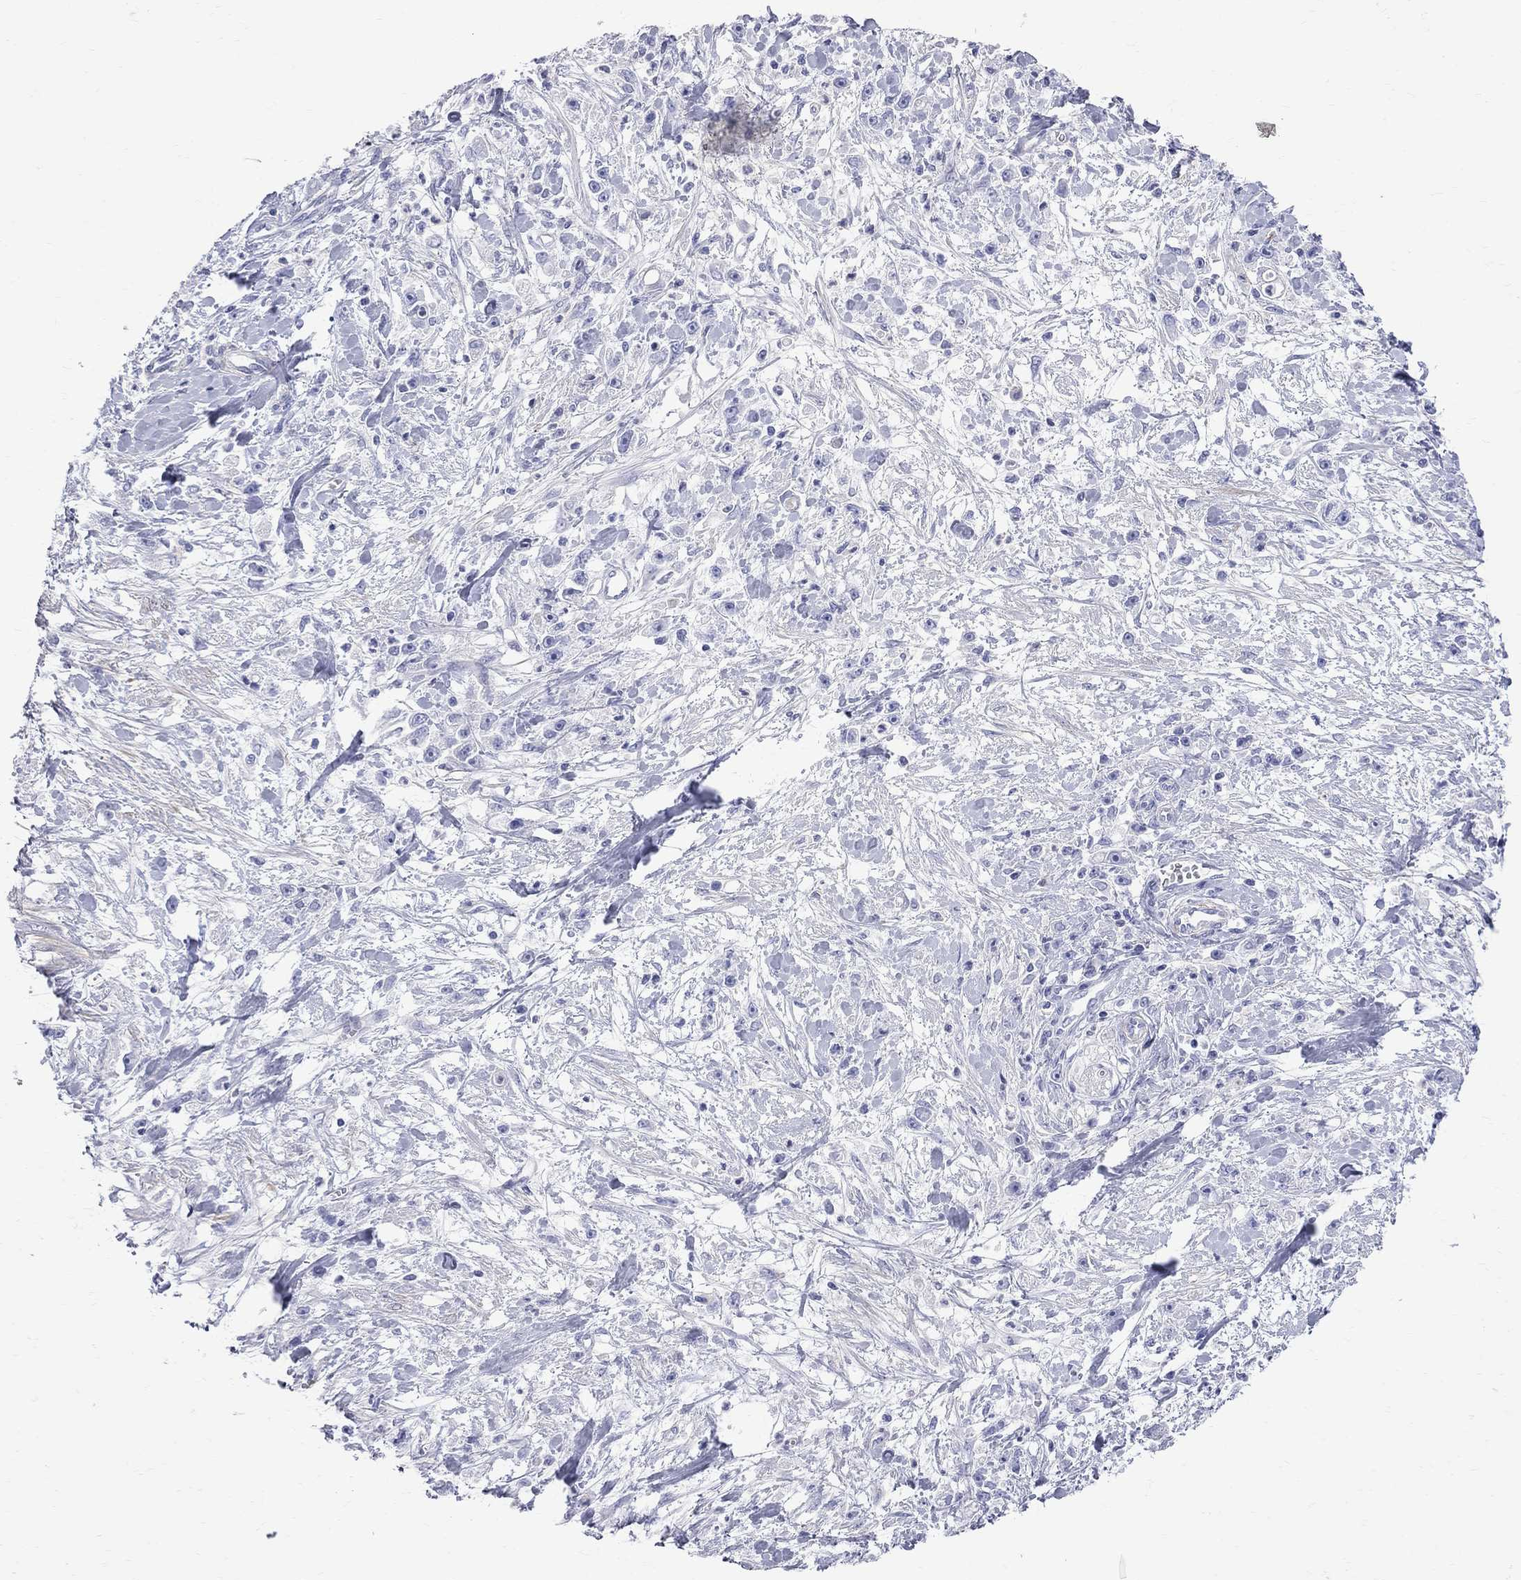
{"staining": {"intensity": "negative", "quantity": "none", "location": "none"}, "tissue": "stomach cancer", "cell_type": "Tumor cells", "image_type": "cancer", "snomed": [{"axis": "morphology", "description": "Adenocarcinoma, NOS"}, {"axis": "topography", "description": "Stomach"}], "caption": "A high-resolution histopathology image shows IHC staining of stomach adenocarcinoma, which exhibits no significant staining in tumor cells. (Stains: DAB immunohistochemistry with hematoxylin counter stain, Microscopy: brightfield microscopy at high magnification).", "gene": "S100A3", "patient": {"sex": "female", "age": 59}}